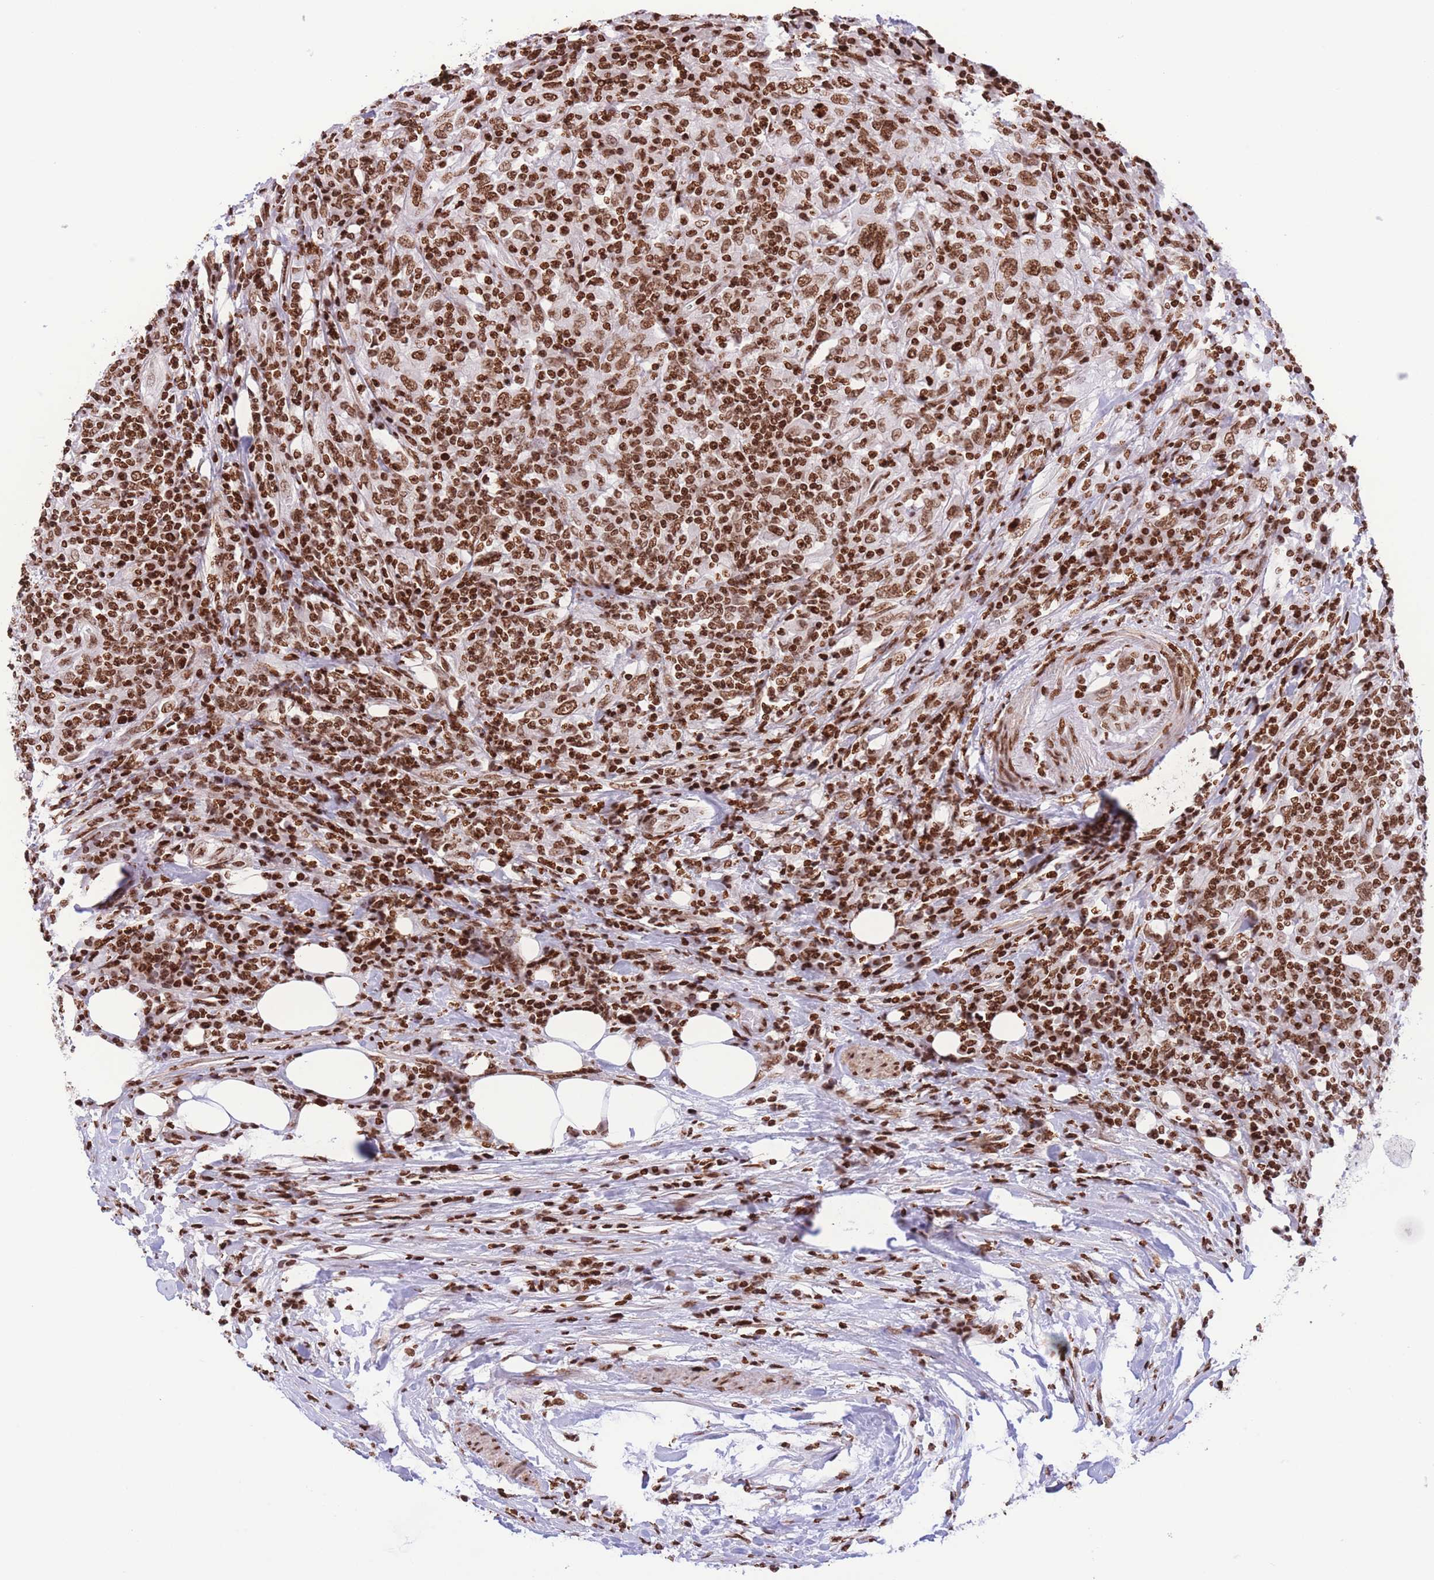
{"staining": {"intensity": "strong", "quantity": ">75%", "location": "nuclear"}, "tissue": "urothelial cancer", "cell_type": "Tumor cells", "image_type": "cancer", "snomed": [{"axis": "morphology", "description": "Urothelial carcinoma, High grade"}, {"axis": "topography", "description": "Urinary bladder"}], "caption": "Immunohistochemical staining of urothelial cancer reveals high levels of strong nuclear expression in approximately >75% of tumor cells.", "gene": "H2BC11", "patient": {"sex": "male", "age": 61}}